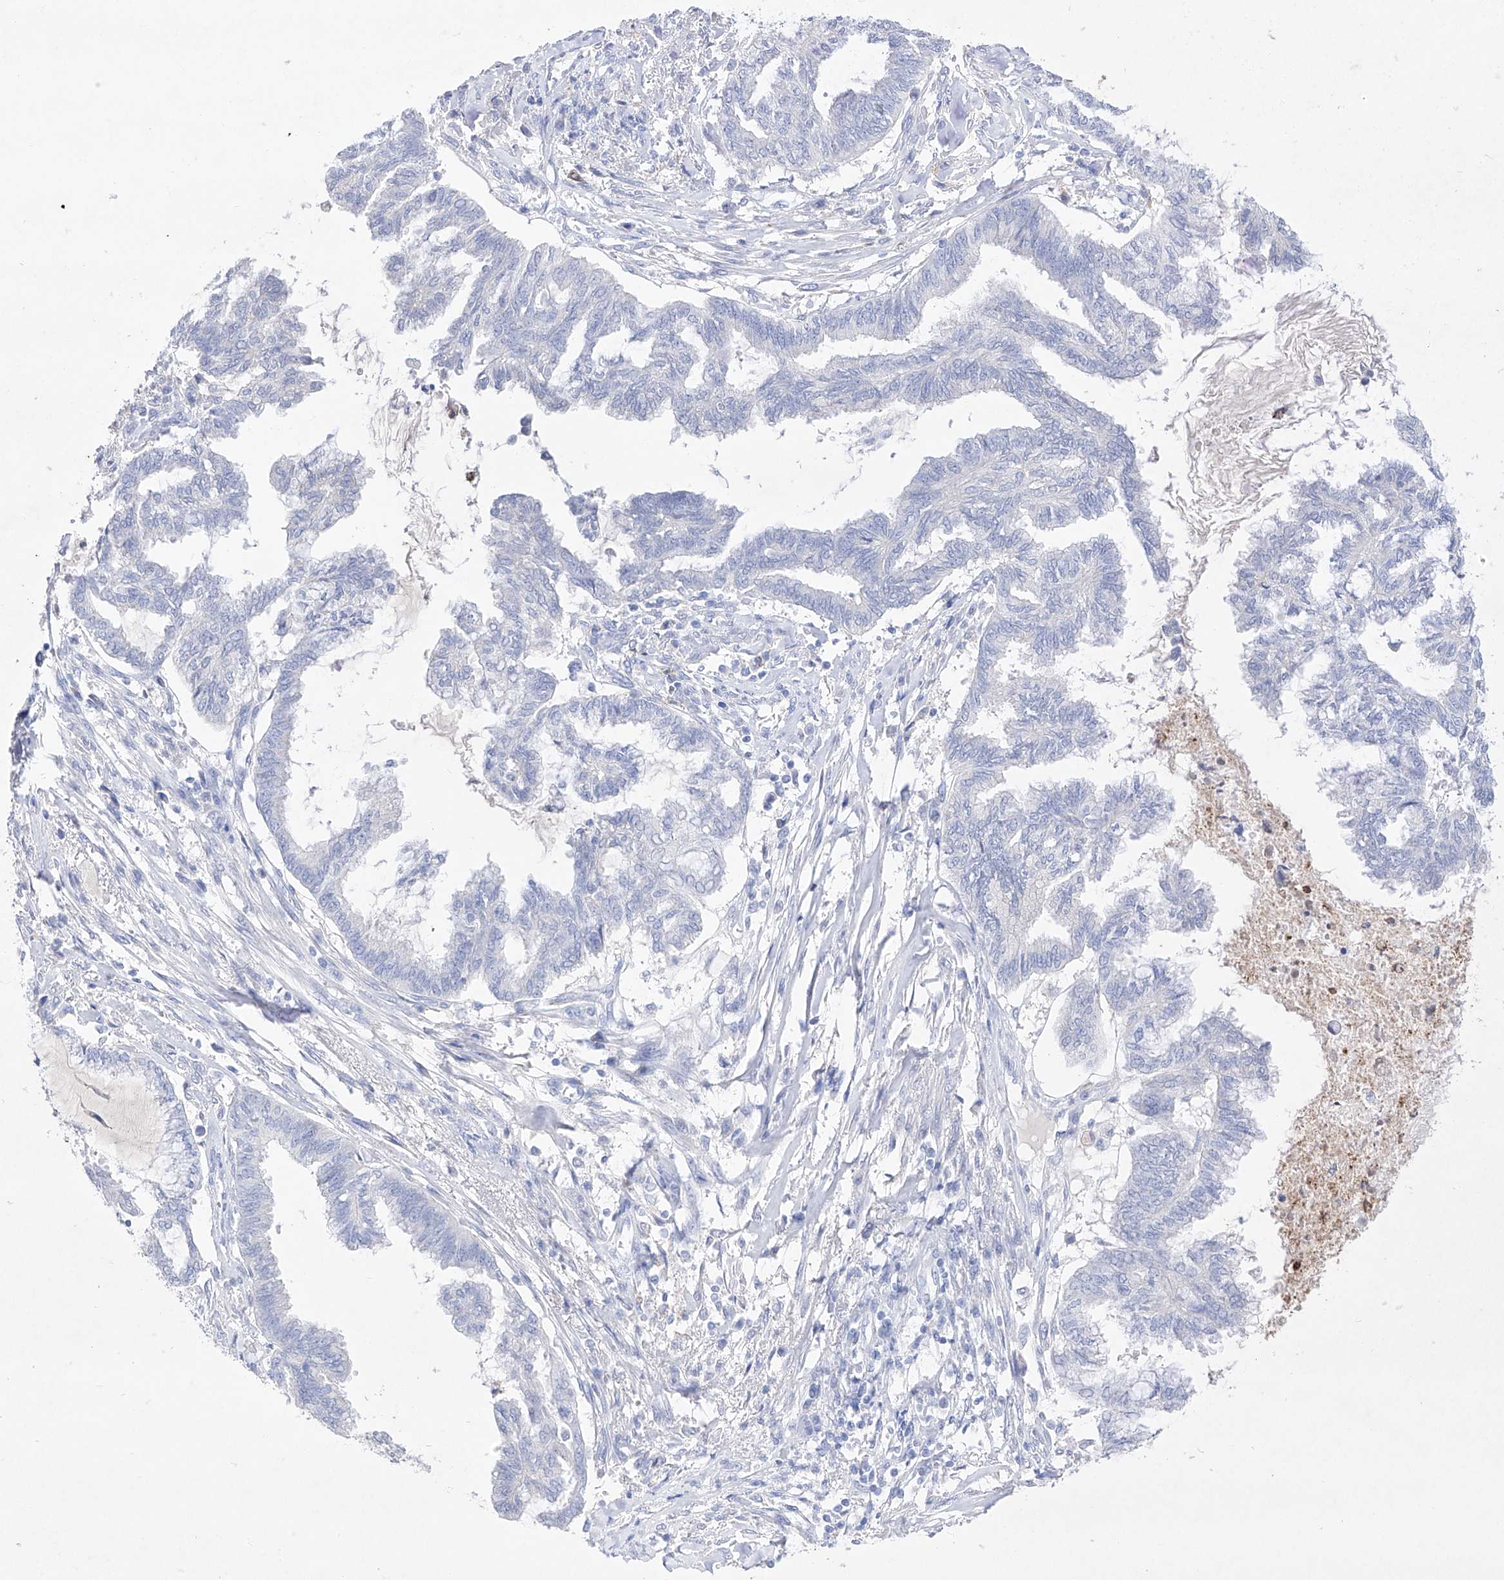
{"staining": {"intensity": "negative", "quantity": "none", "location": "none"}, "tissue": "endometrial cancer", "cell_type": "Tumor cells", "image_type": "cancer", "snomed": [{"axis": "morphology", "description": "Adenocarcinoma, NOS"}, {"axis": "topography", "description": "Endometrium"}], "caption": "IHC micrograph of neoplastic tissue: human endometrial adenocarcinoma stained with DAB (3,3'-diaminobenzidine) reveals no significant protein staining in tumor cells. Nuclei are stained in blue.", "gene": "TM7SF2", "patient": {"sex": "female", "age": 86}}